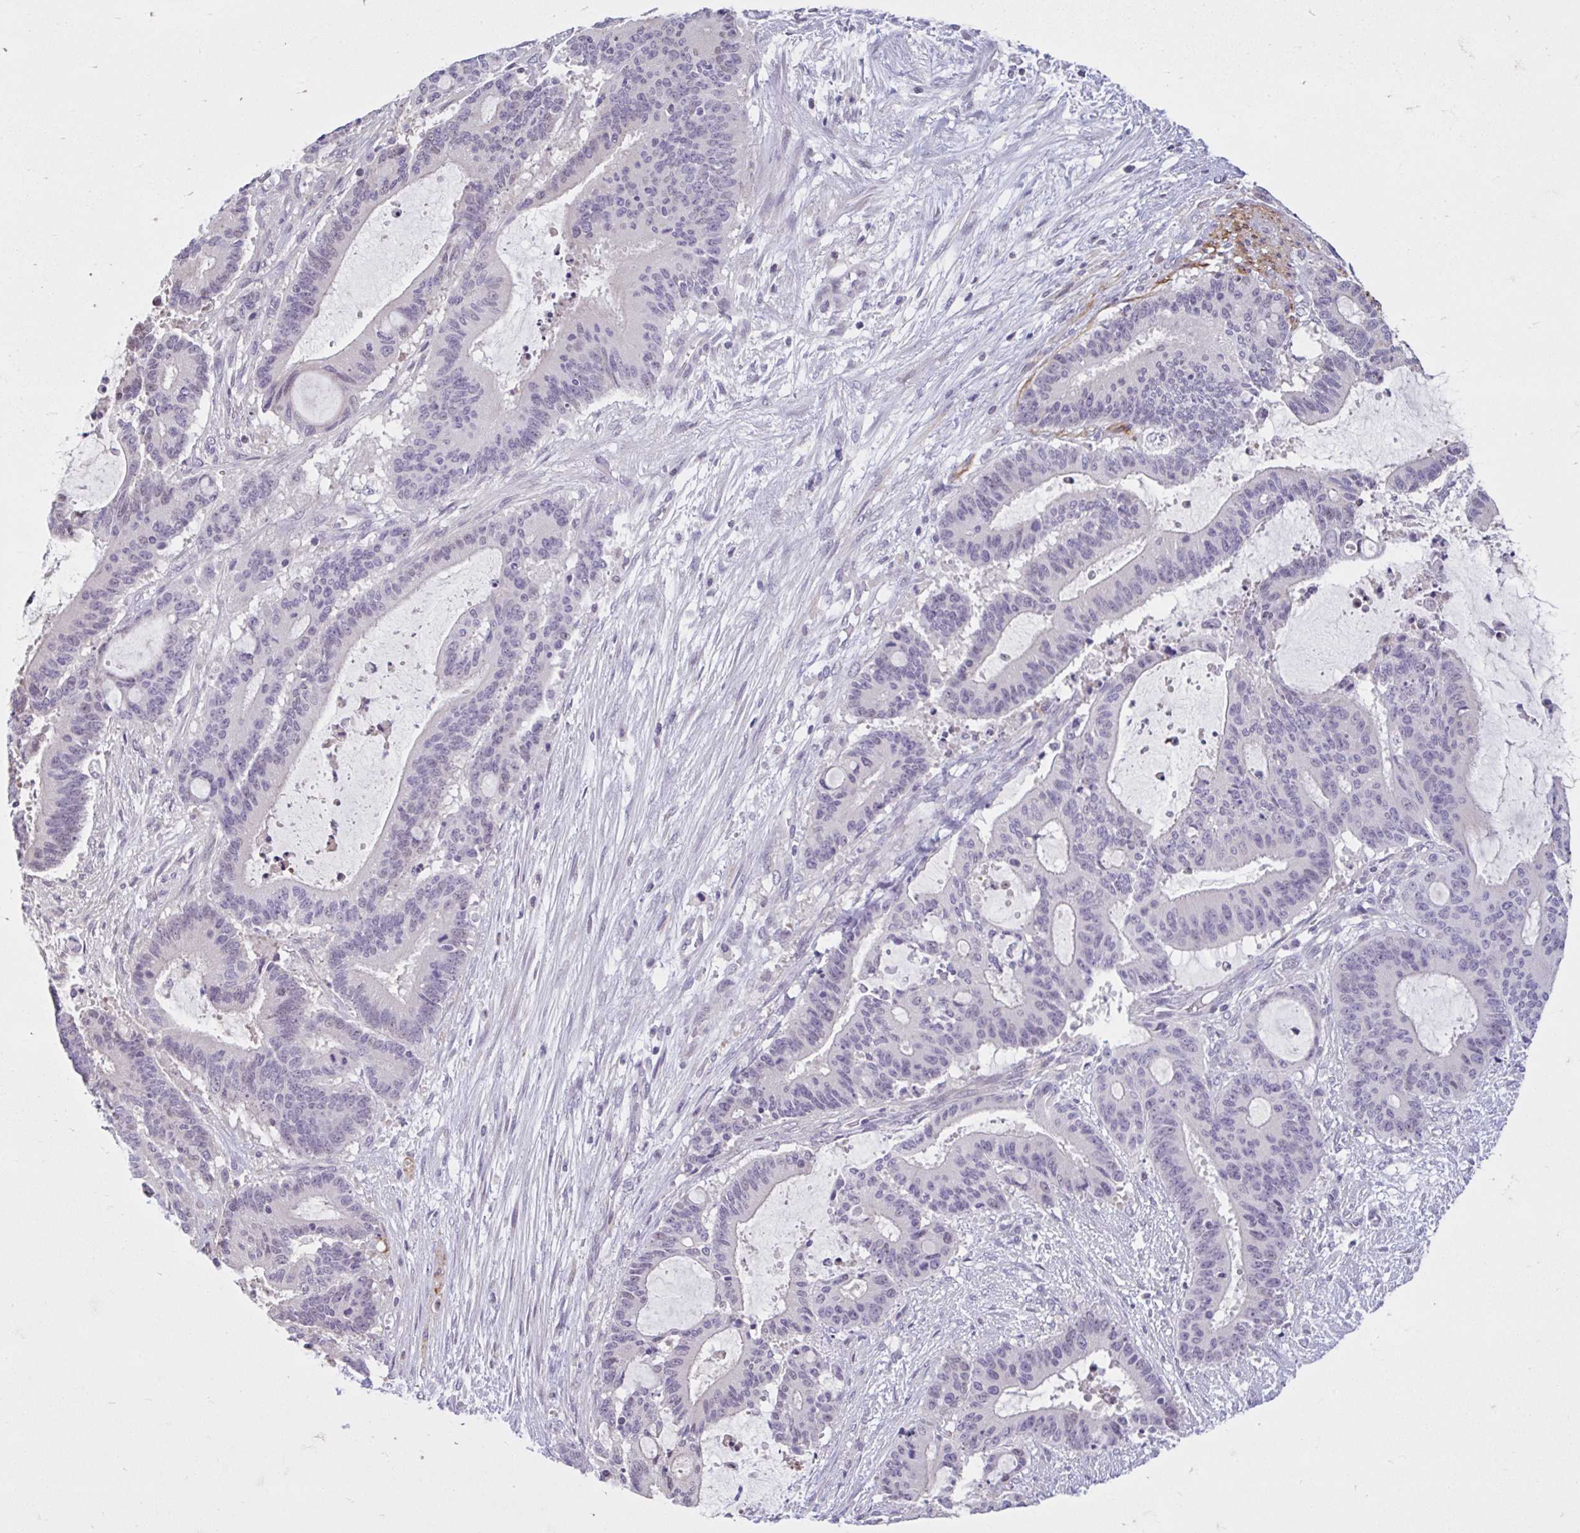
{"staining": {"intensity": "negative", "quantity": "none", "location": "none"}, "tissue": "liver cancer", "cell_type": "Tumor cells", "image_type": "cancer", "snomed": [{"axis": "morphology", "description": "Normal tissue, NOS"}, {"axis": "morphology", "description": "Cholangiocarcinoma"}, {"axis": "topography", "description": "Liver"}, {"axis": "topography", "description": "Peripheral nerve tissue"}], "caption": "IHC histopathology image of human liver cancer (cholangiocarcinoma) stained for a protein (brown), which reveals no staining in tumor cells.", "gene": "CDH19", "patient": {"sex": "female", "age": 73}}